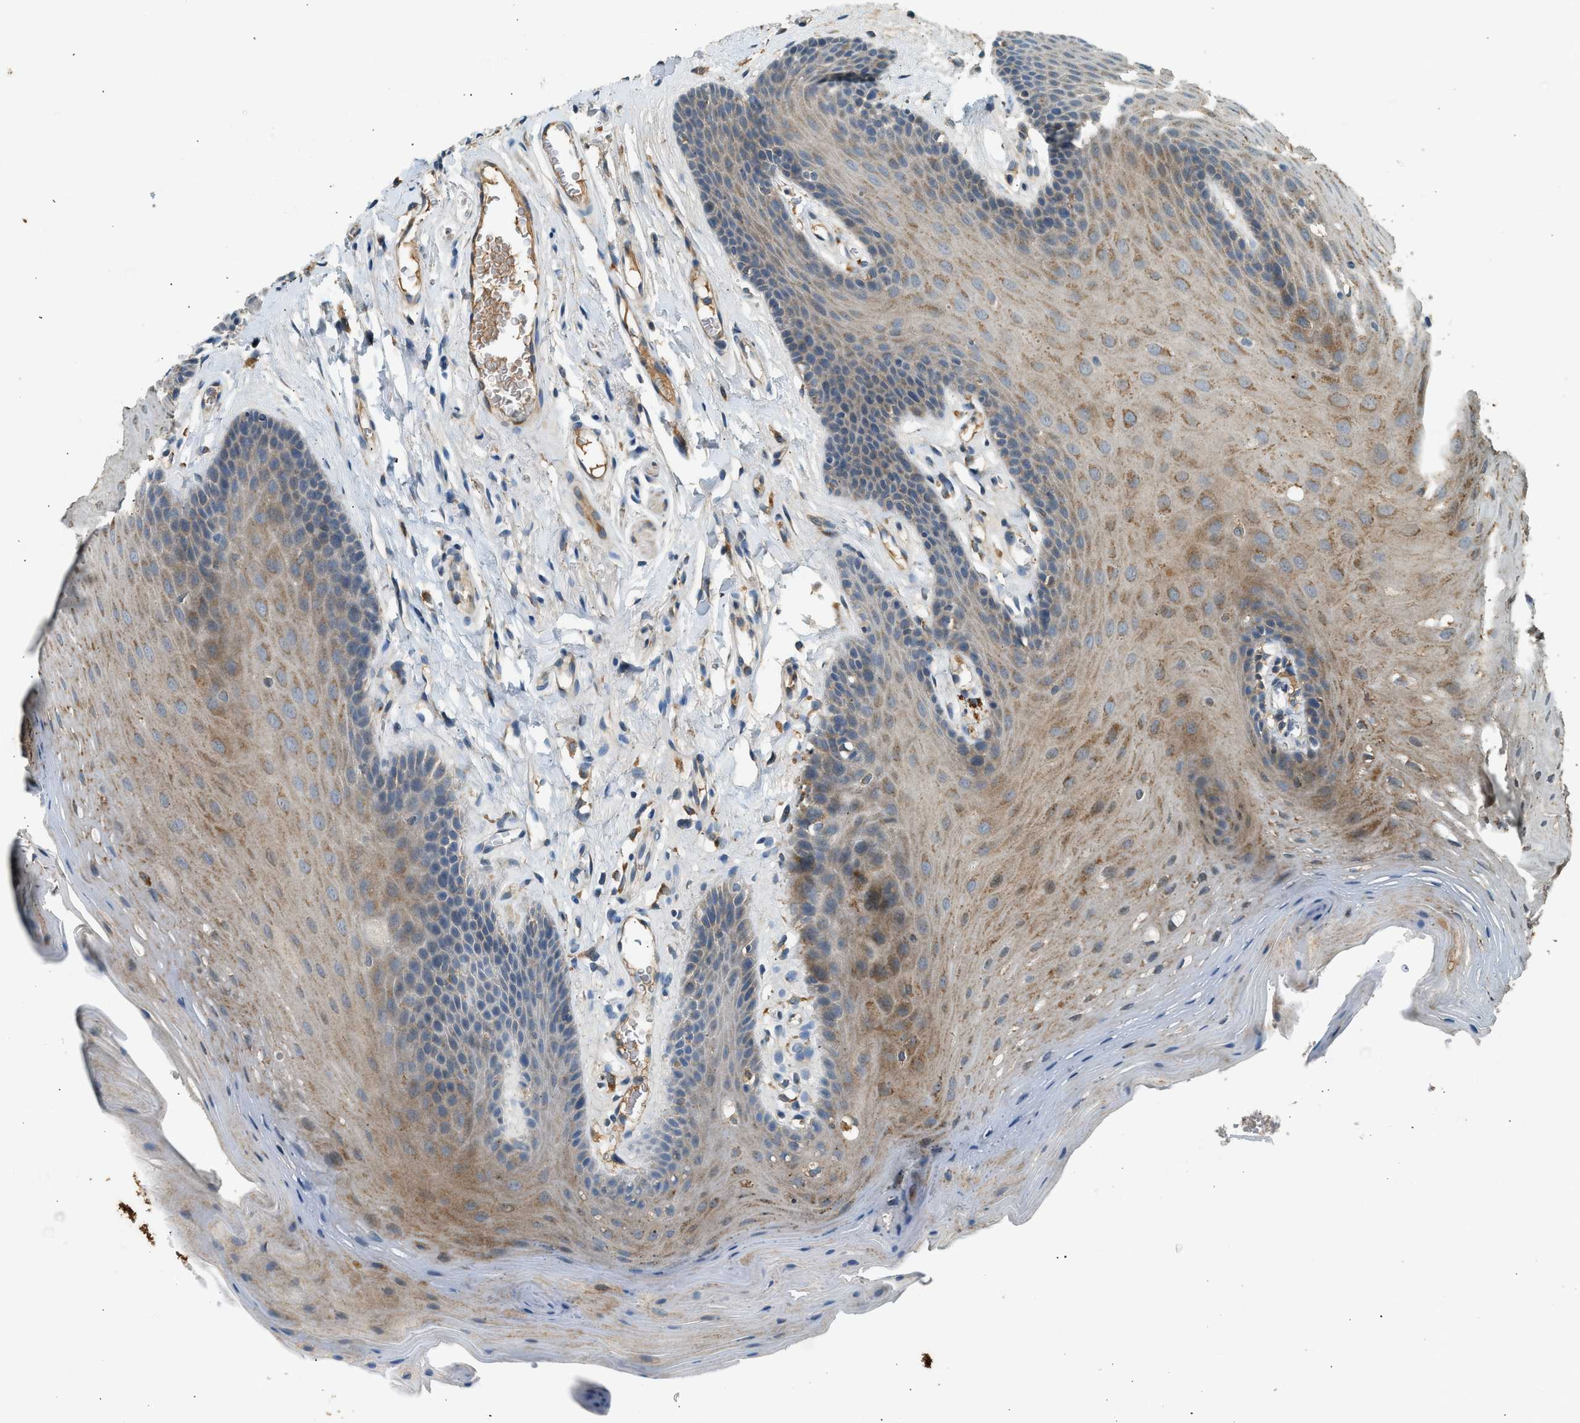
{"staining": {"intensity": "moderate", "quantity": ">75%", "location": "cytoplasmic/membranous"}, "tissue": "oral mucosa", "cell_type": "Squamous epithelial cells", "image_type": "normal", "snomed": [{"axis": "morphology", "description": "Normal tissue, NOS"}, {"axis": "morphology", "description": "Squamous cell carcinoma, NOS"}, {"axis": "topography", "description": "Oral tissue"}, {"axis": "topography", "description": "Head-Neck"}], "caption": "Moderate cytoplasmic/membranous positivity is present in approximately >75% of squamous epithelial cells in unremarkable oral mucosa. (brown staining indicates protein expression, while blue staining denotes nuclei).", "gene": "CTSB", "patient": {"sex": "male", "age": 71}}